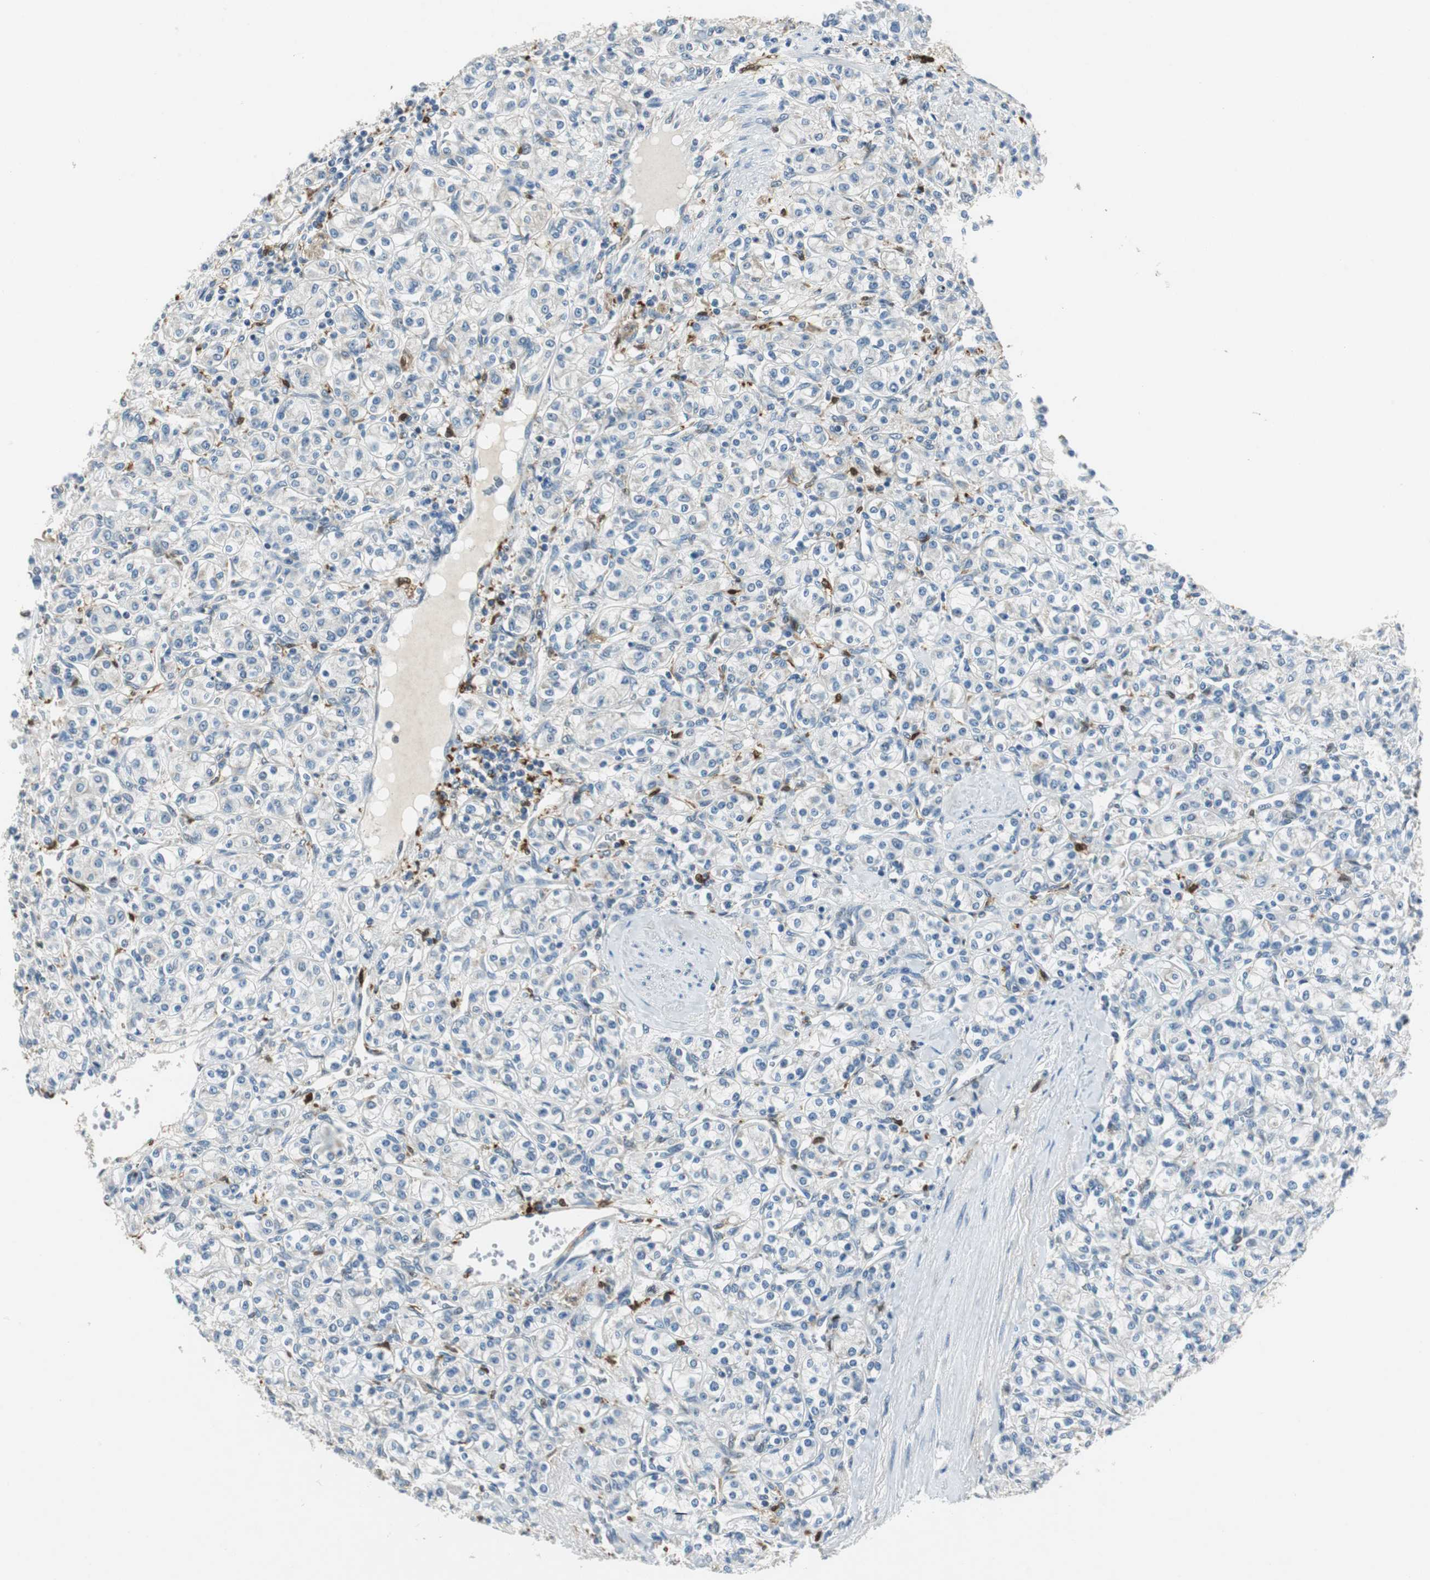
{"staining": {"intensity": "negative", "quantity": "none", "location": "none"}, "tissue": "renal cancer", "cell_type": "Tumor cells", "image_type": "cancer", "snomed": [{"axis": "morphology", "description": "Adenocarcinoma, NOS"}, {"axis": "topography", "description": "Kidney"}], "caption": "Tumor cells show no significant expression in renal cancer.", "gene": "ME1", "patient": {"sex": "male", "age": 77}}